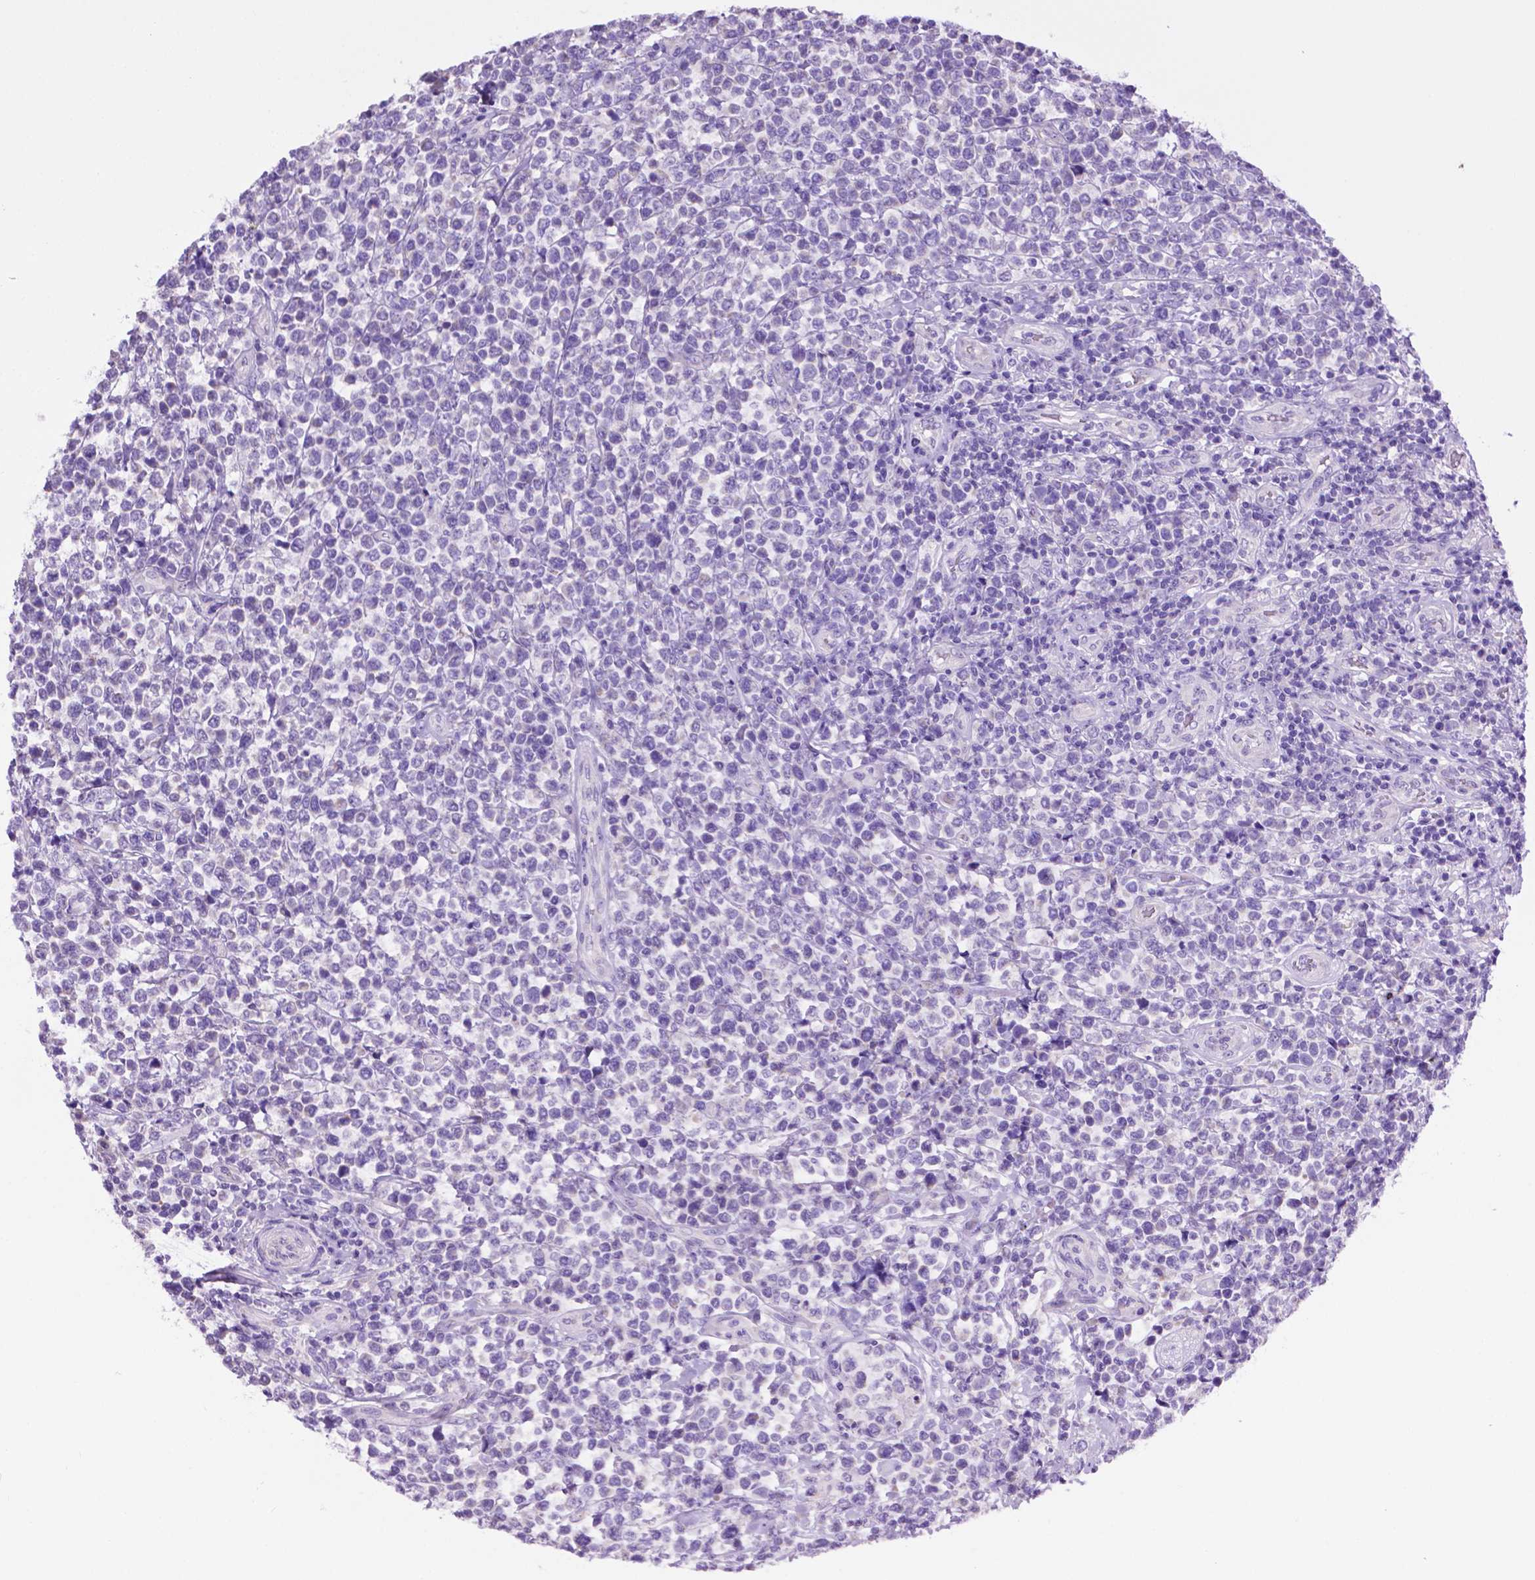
{"staining": {"intensity": "negative", "quantity": "none", "location": "none"}, "tissue": "lymphoma", "cell_type": "Tumor cells", "image_type": "cancer", "snomed": [{"axis": "morphology", "description": "Malignant lymphoma, non-Hodgkin's type, High grade"}, {"axis": "topography", "description": "Soft tissue"}], "caption": "Protein analysis of malignant lymphoma, non-Hodgkin's type (high-grade) demonstrates no significant staining in tumor cells. Brightfield microscopy of immunohistochemistry stained with DAB (3,3'-diaminobenzidine) (brown) and hematoxylin (blue), captured at high magnification.", "gene": "PHYHIP", "patient": {"sex": "female", "age": 56}}